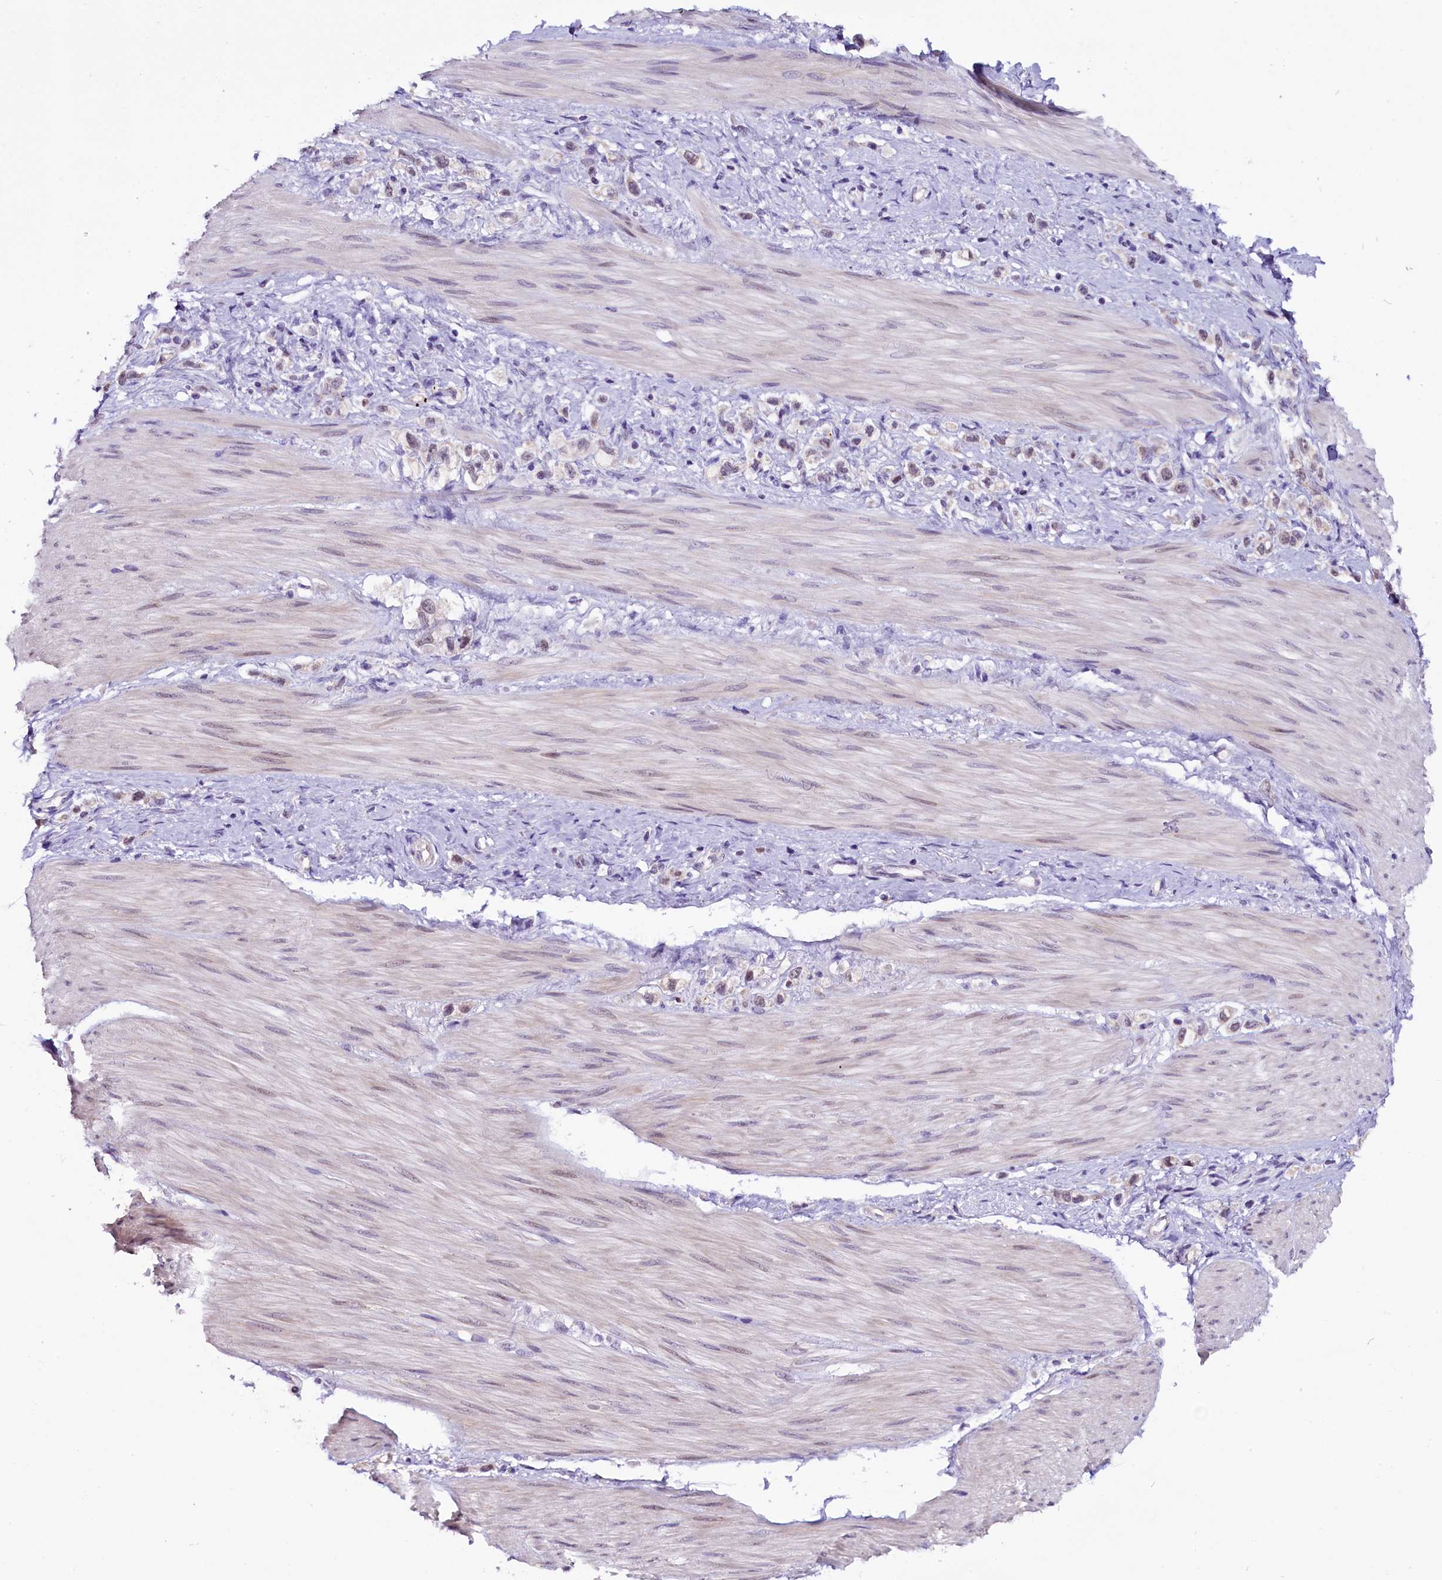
{"staining": {"intensity": "weak", "quantity": "25%-75%", "location": "nuclear"}, "tissue": "stomach cancer", "cell_type": "Tumor cells", "image_type": "cancer", "snomed": [{"axis": "morphology", "description": "Adenocarcinoma, NOS"}, {"axis": "topography", "description": "Stomach"}], "caption": "Stomach cancer (adenocarcinoma) stained with a brown dye exhibits weak nuclear positive expression in about 25%-75% of tumor cells.", "gene": "RPUSD2", "patient": {"sex": "female", "age": 65}}